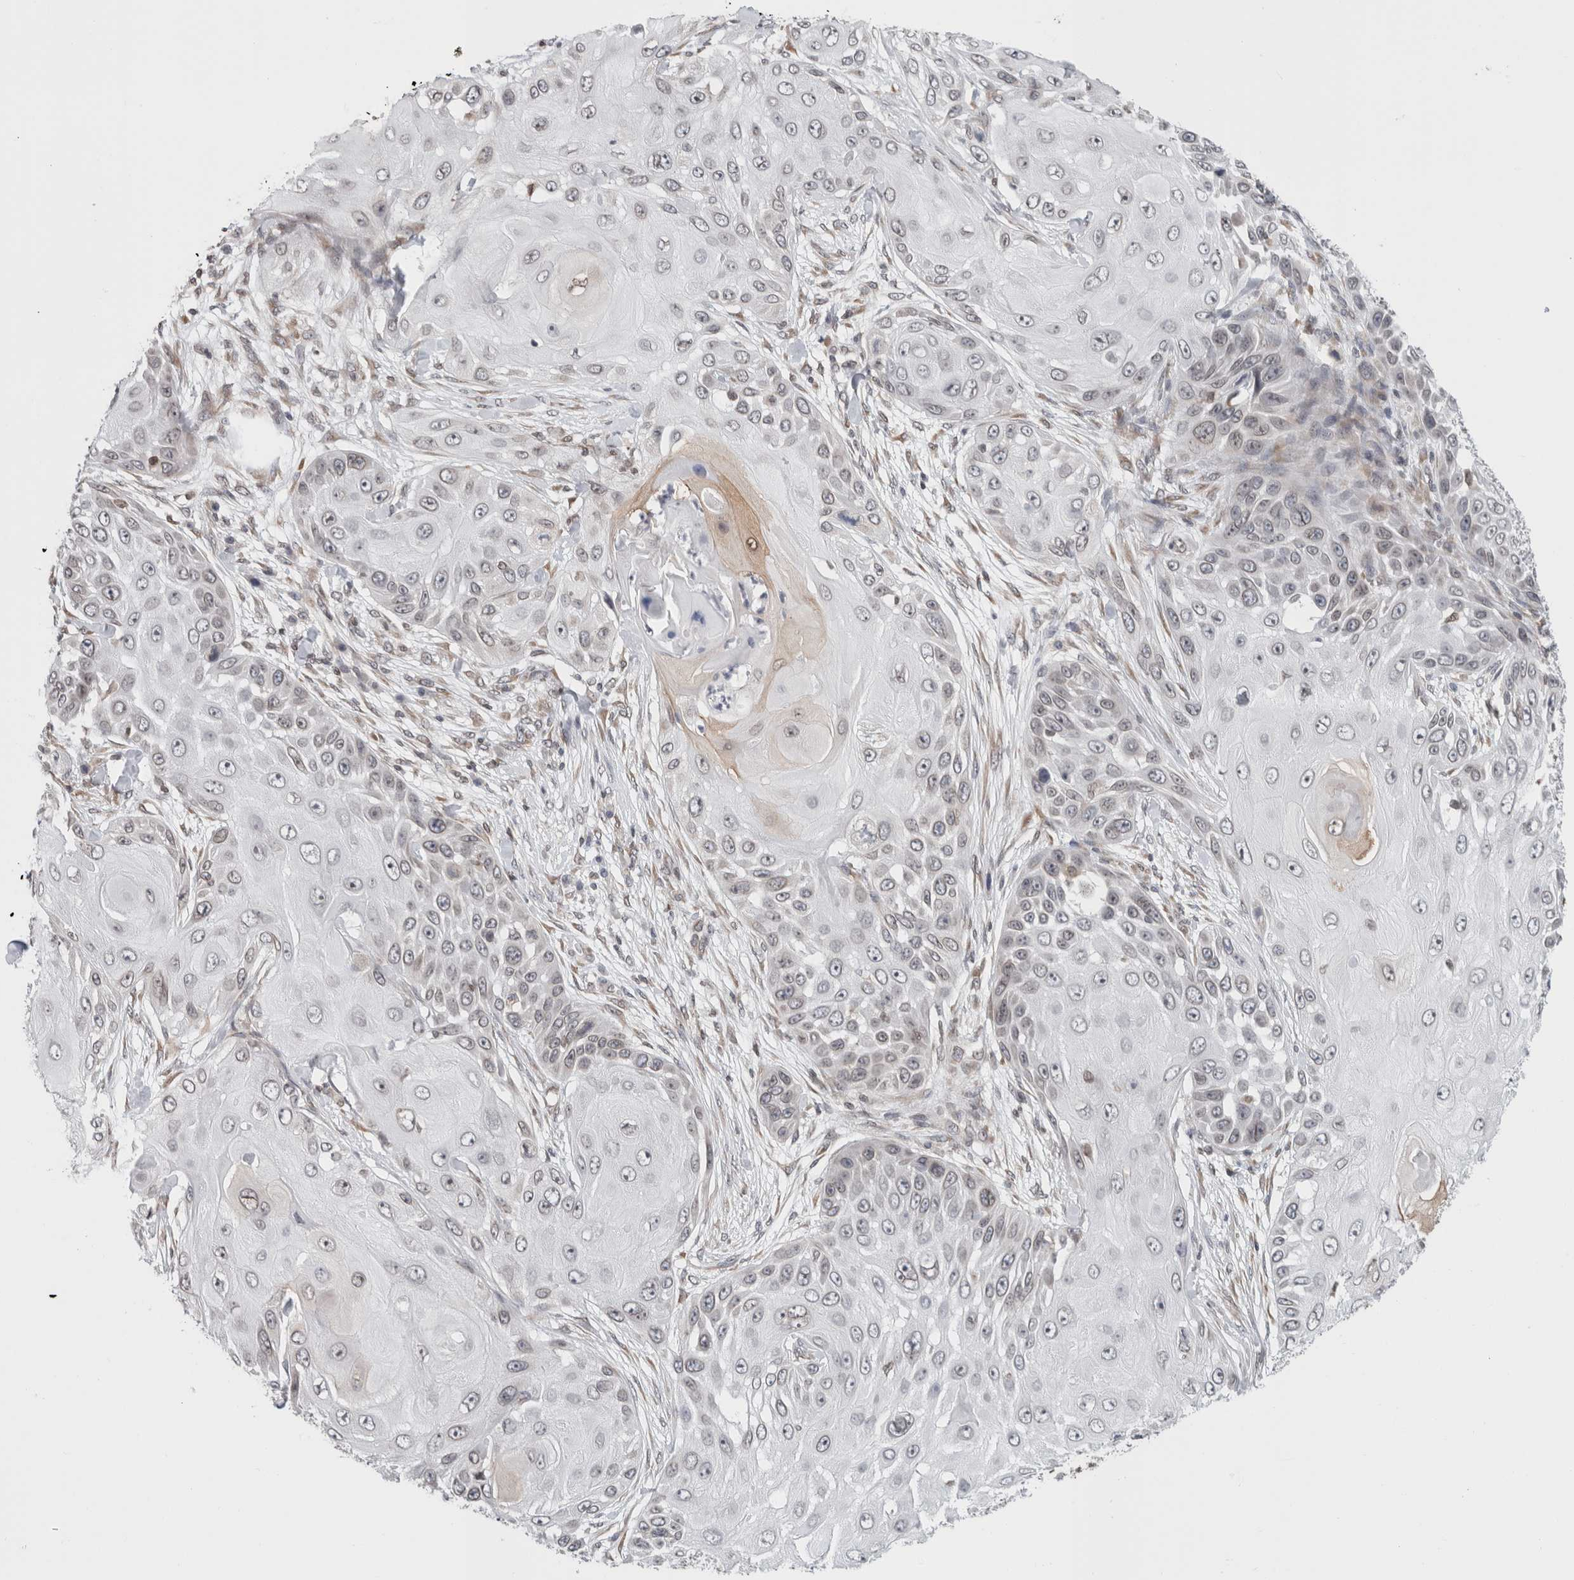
{"staining": {"intensity": "negative", "quantity": "none", "location": "none"}, "tissue": "skin cancer", "cell_type": "Tumor cells", "image_type": "cancer", "snomed": [{"axis": "morphology", "description": "Squamous cell carcinoma, NOS"}, {"axis": "topography", "description": "Skin"}], "caption": "Tumor cells are negative for protein expression in human skin cancer.", "gene": "RBMX2", "patient": {"sex": "female", "age": 44}}